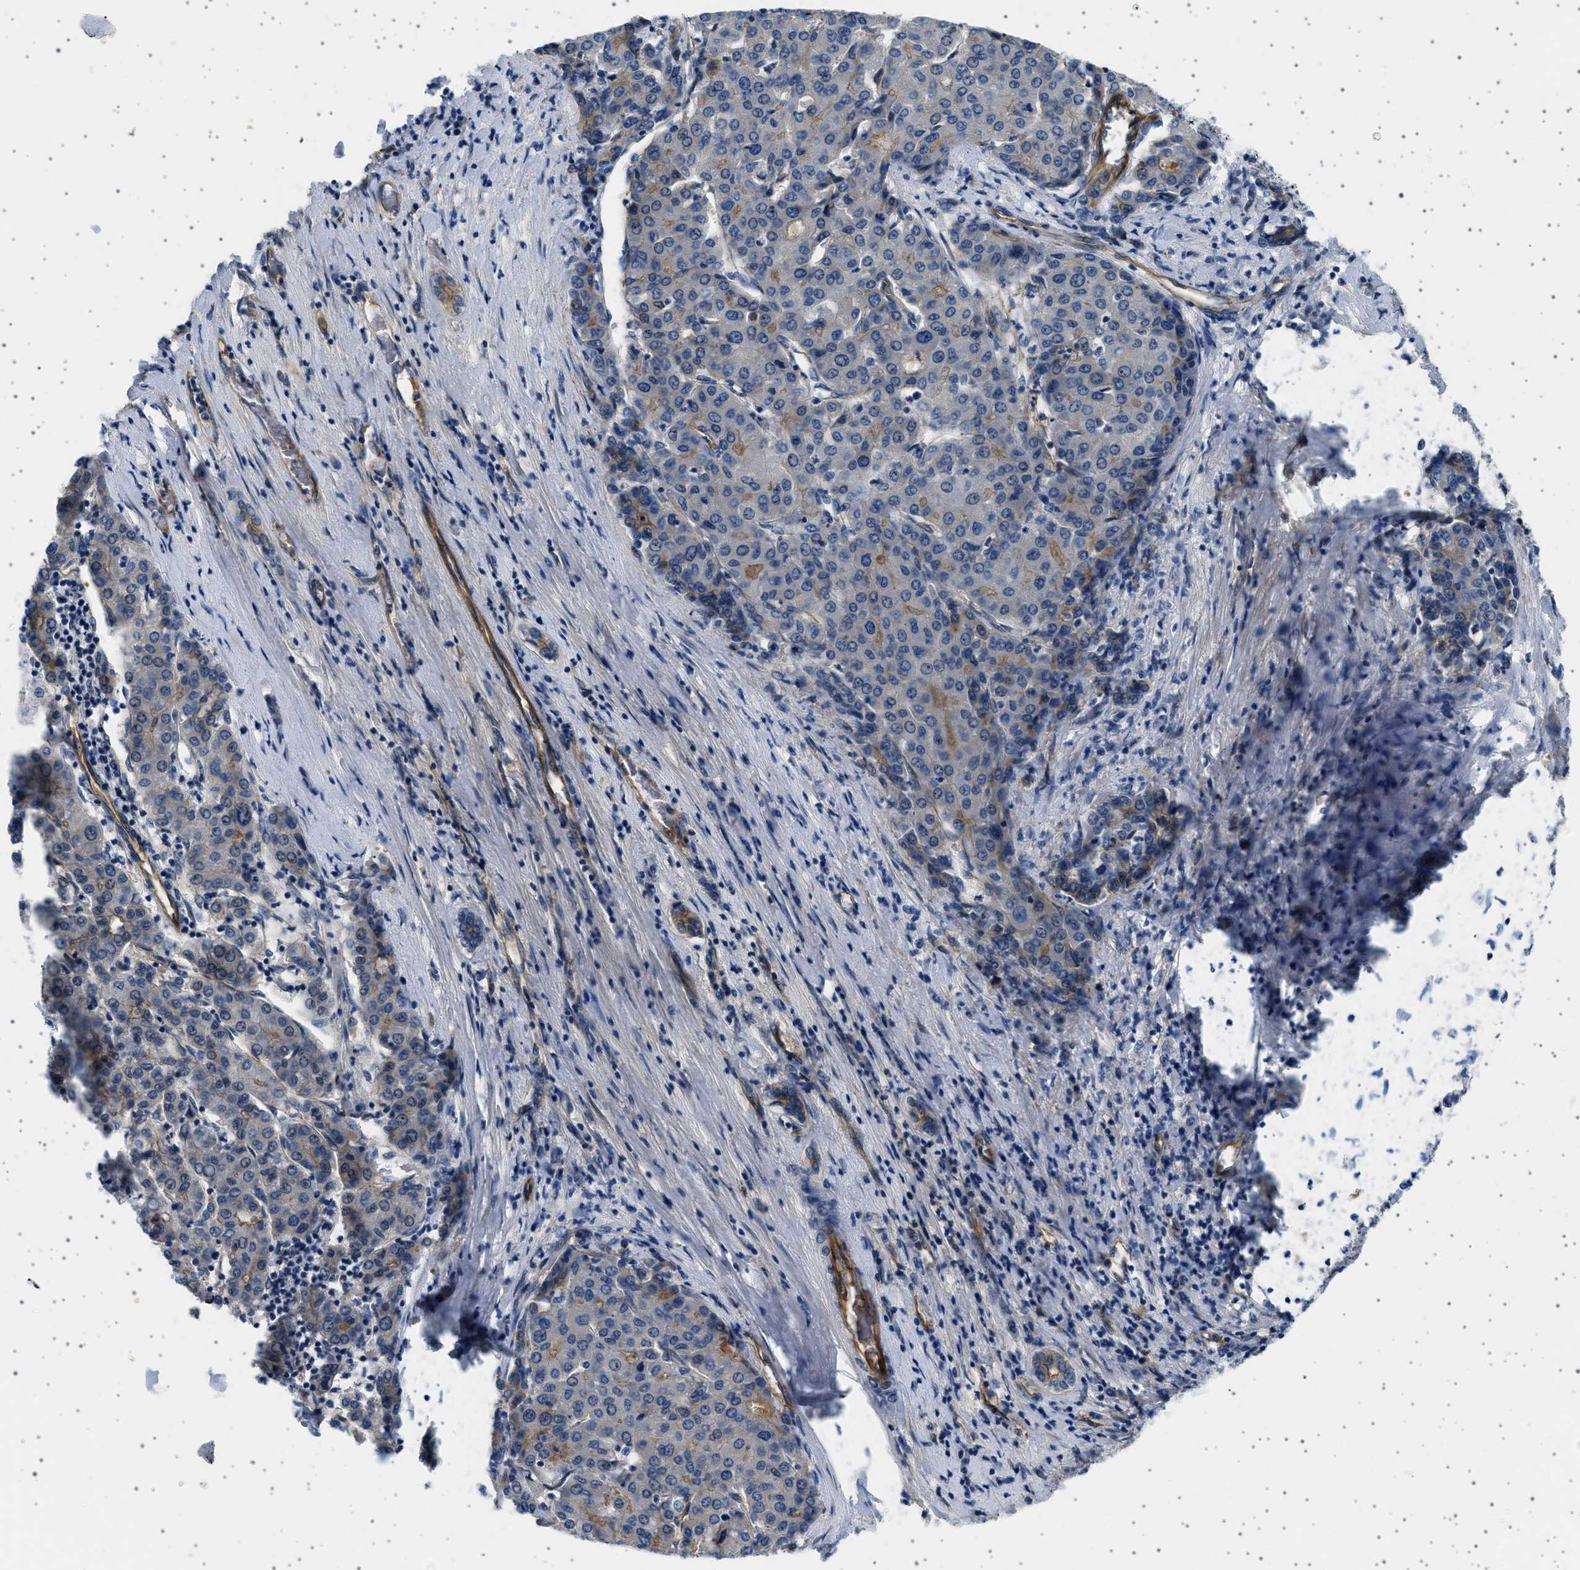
{"staining": {"intensity": "negative", "quantity": "none", "location": "none"}, "tissue": "liver cancer", "cell_type": "Tumor cells", "image_type": "cancer", "snomed": [{"axis": "morphology", "description": "Carcinoma, Hepatocellular, NOS"}, {"axis": "topography", "description": "Liver"}], "caption": "This is an immunohistochemistry (IHC) photomicrograph of human liver cancer (hepatocellular carcinoma). There is no positivity in tumor cells.", "gene": "PLPP6", "patient": {"sex": "male", "age": 65}}